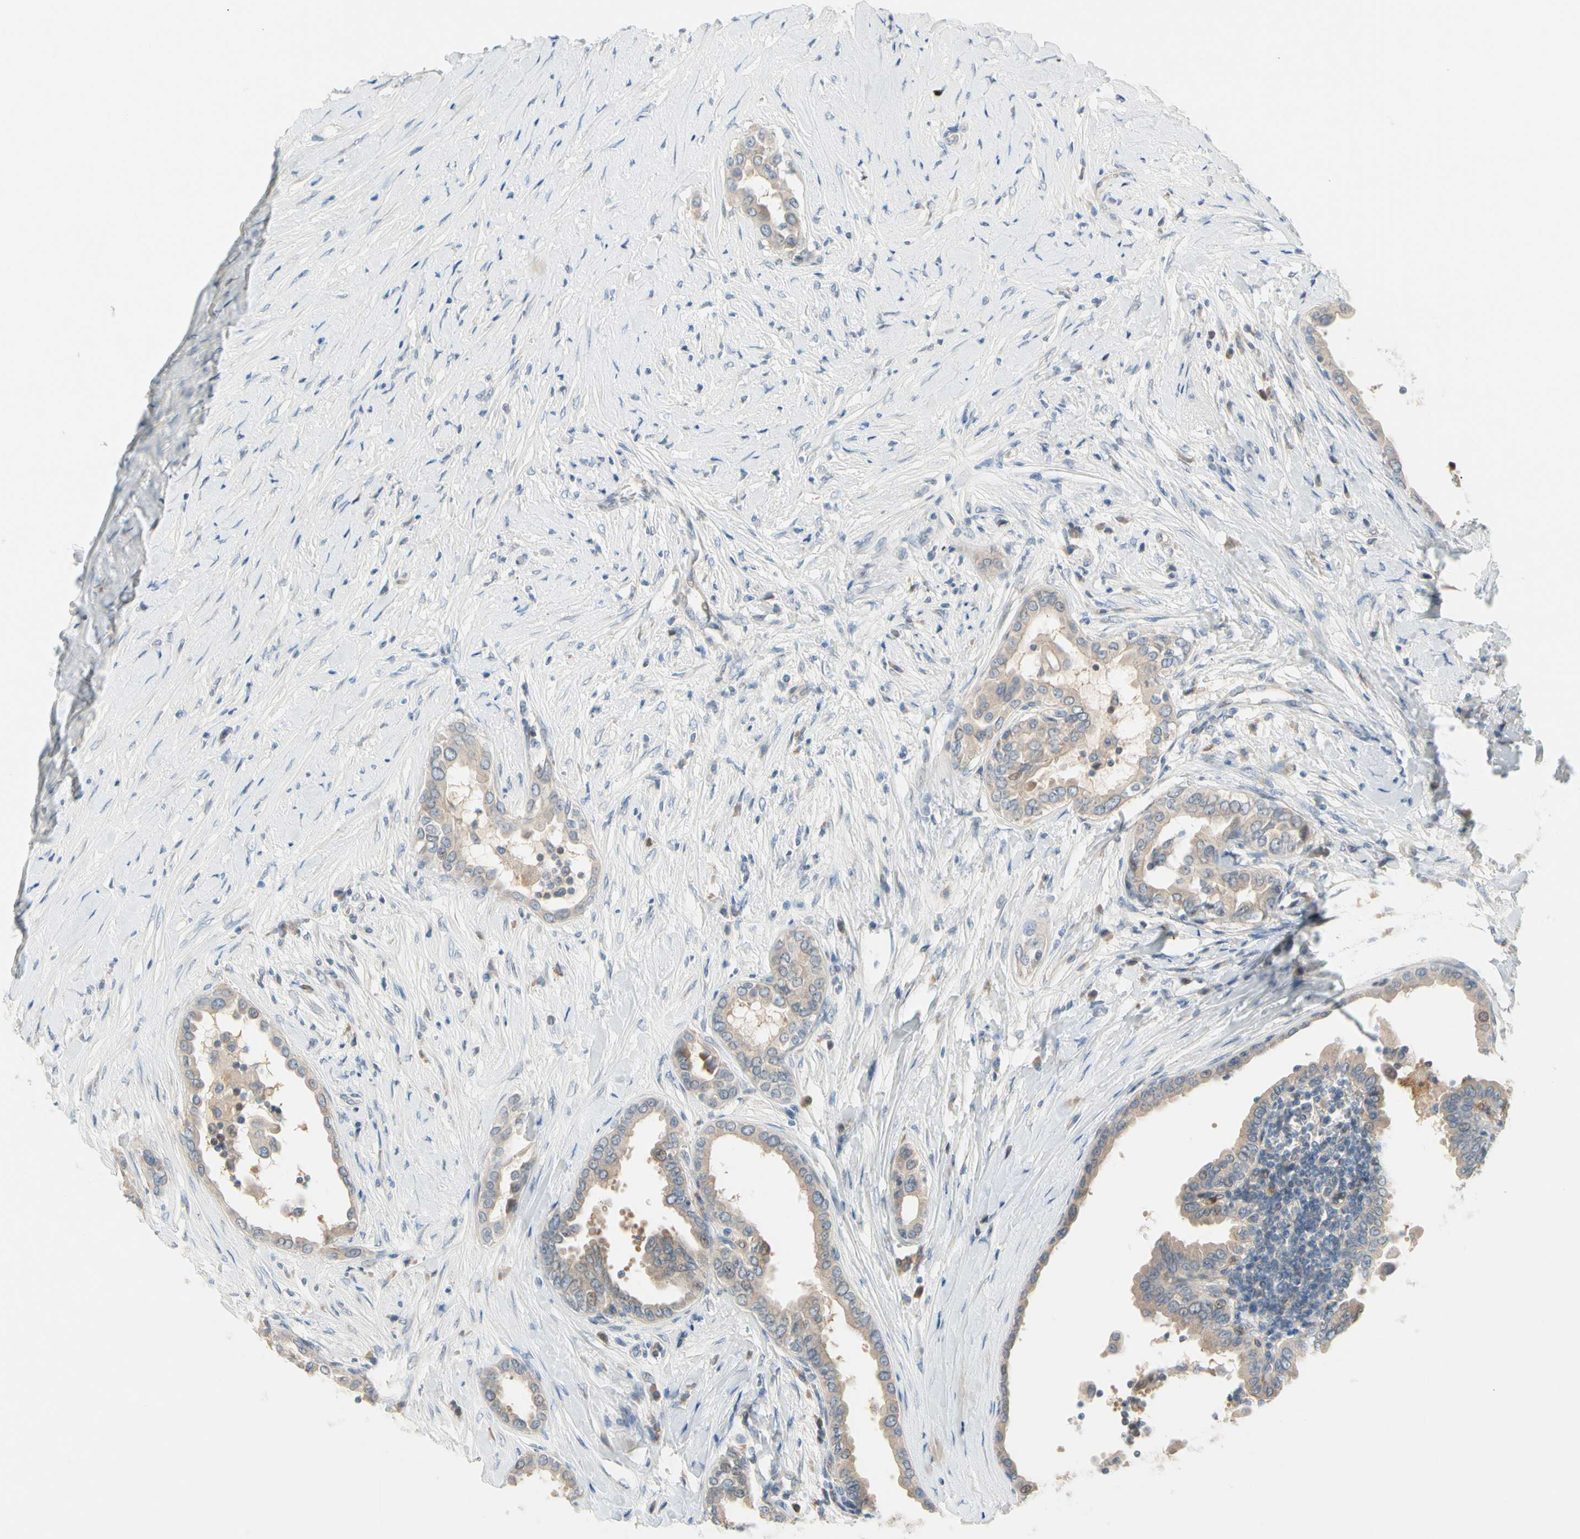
{"staining": {"intensity": "moderate", "quantity": ">75%", "location": "cytoplasmic/membranous"}, "tissue": "thyroid cancer", "cell_type": "Tumor cells", "image_type": "cancer", "snomed": [{"axis": "morphology", "description": "Papillary adenocarcinoma, NOS"}, {"axis": "topography", "description": "Thyroid gland"}], "caption": "Immunohistochemistry (IHC) image of neoplastic tissue: human thyroid cancer stained using immunohistochemistry reveals medium levels of moderate protein expression localized specifically in the cytoplasmic/membranous of tumor cells, appearing as a cytoplasmic/membranous brown color.", "gene": "CFAP36", "patient": {"sex": "male", "age": 33}}